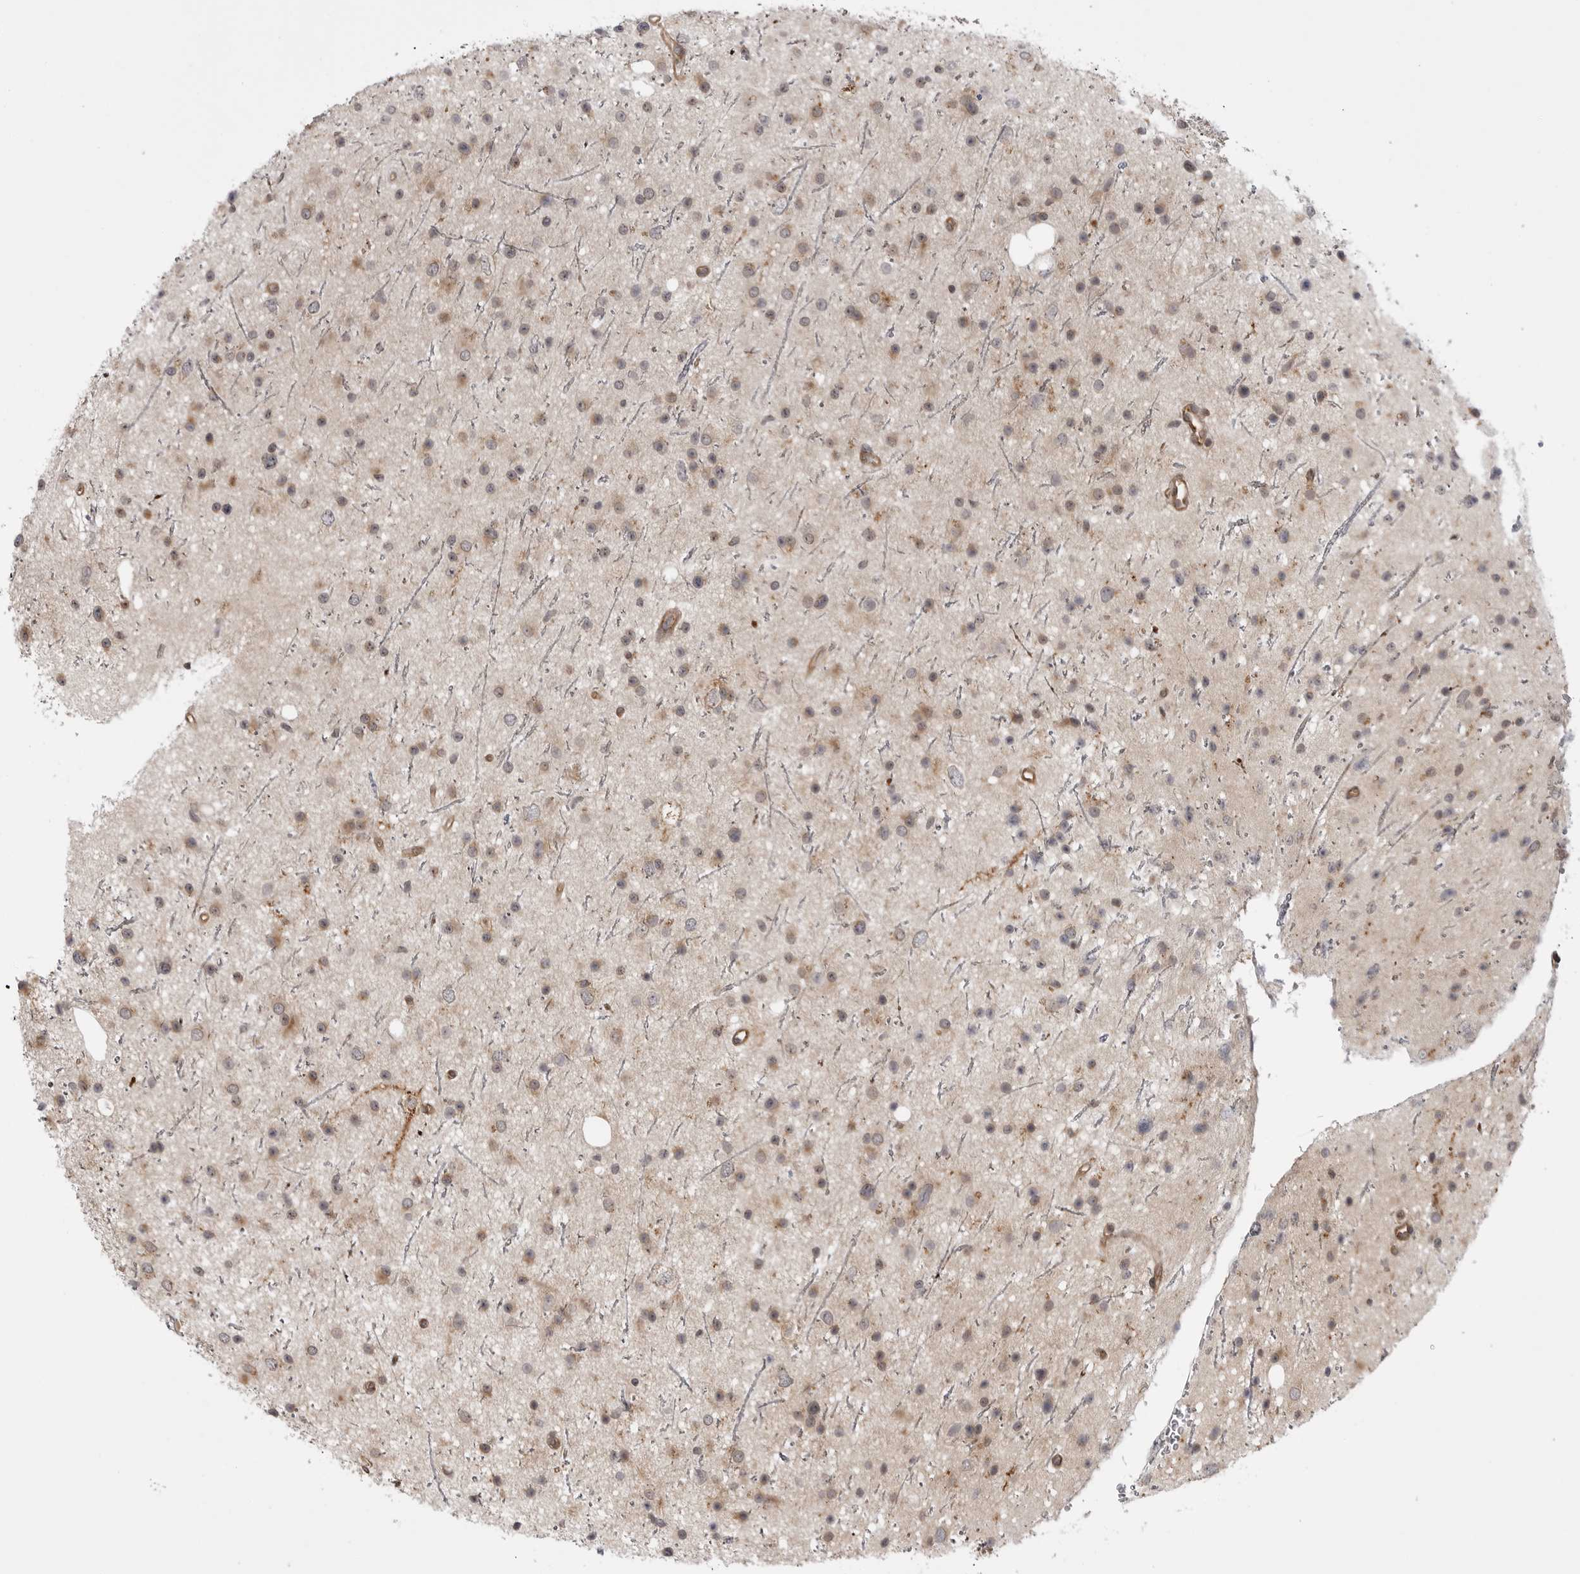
{"staining": {"intensity": "weak", "quantity": ">75%", "location": "cytoplasmic/membranous"}, "tissue": "glioma", "cell_type": "Tumor cells", "image_type": "cancer", "snomed": [{"axis": "morphology", "description": "Glioma, malignant, Low grade"}, {"axis": "topography", "description": "Cerebral cortex"}], "caption": "Immunohistochemical staining of human glioma displays low levels of weak cytoplasmic/membranous staining in about >75% of tumor cells.", "gene": "LRRC45", "patient": {"sex": "female", "age": 39}}